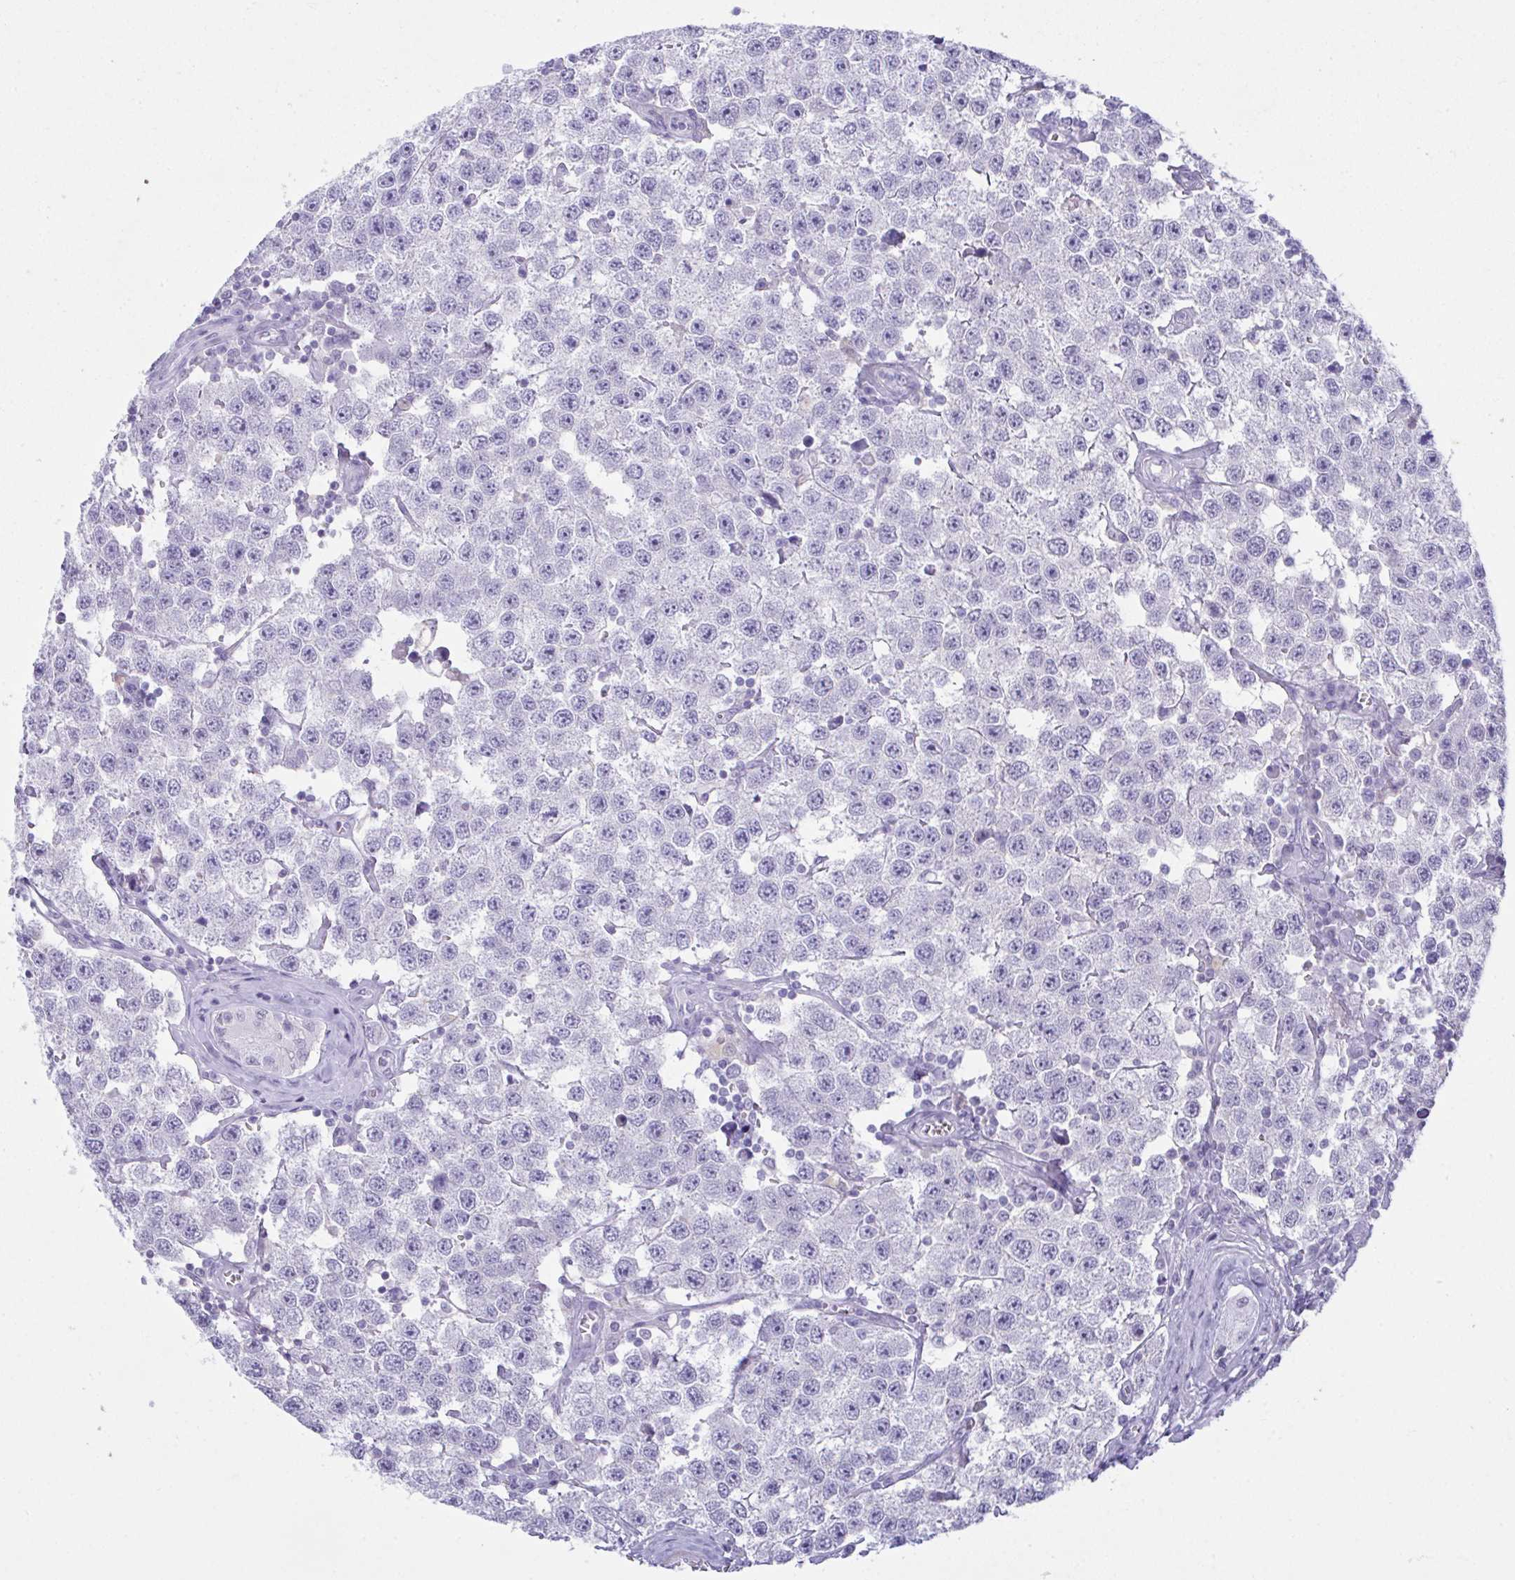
{"staining": {"intensity": "negative", "quantity": "none", "location": "none"}, "tissue": "testis cancer", "cell_type": "Tumor cells", "image_type": "cancer", "snomed": [{"axis": "morphology", "description": "Seminoma, NOS"}, {"axis": "topography", "description": "Testis"}], "caption": "Photomicrograph shows no protein staining in tumor cells of testis cancer (seminoma) tissue.", "gene": "ATP6V0D2", "patient": {"sex": "male", "age": 34}}